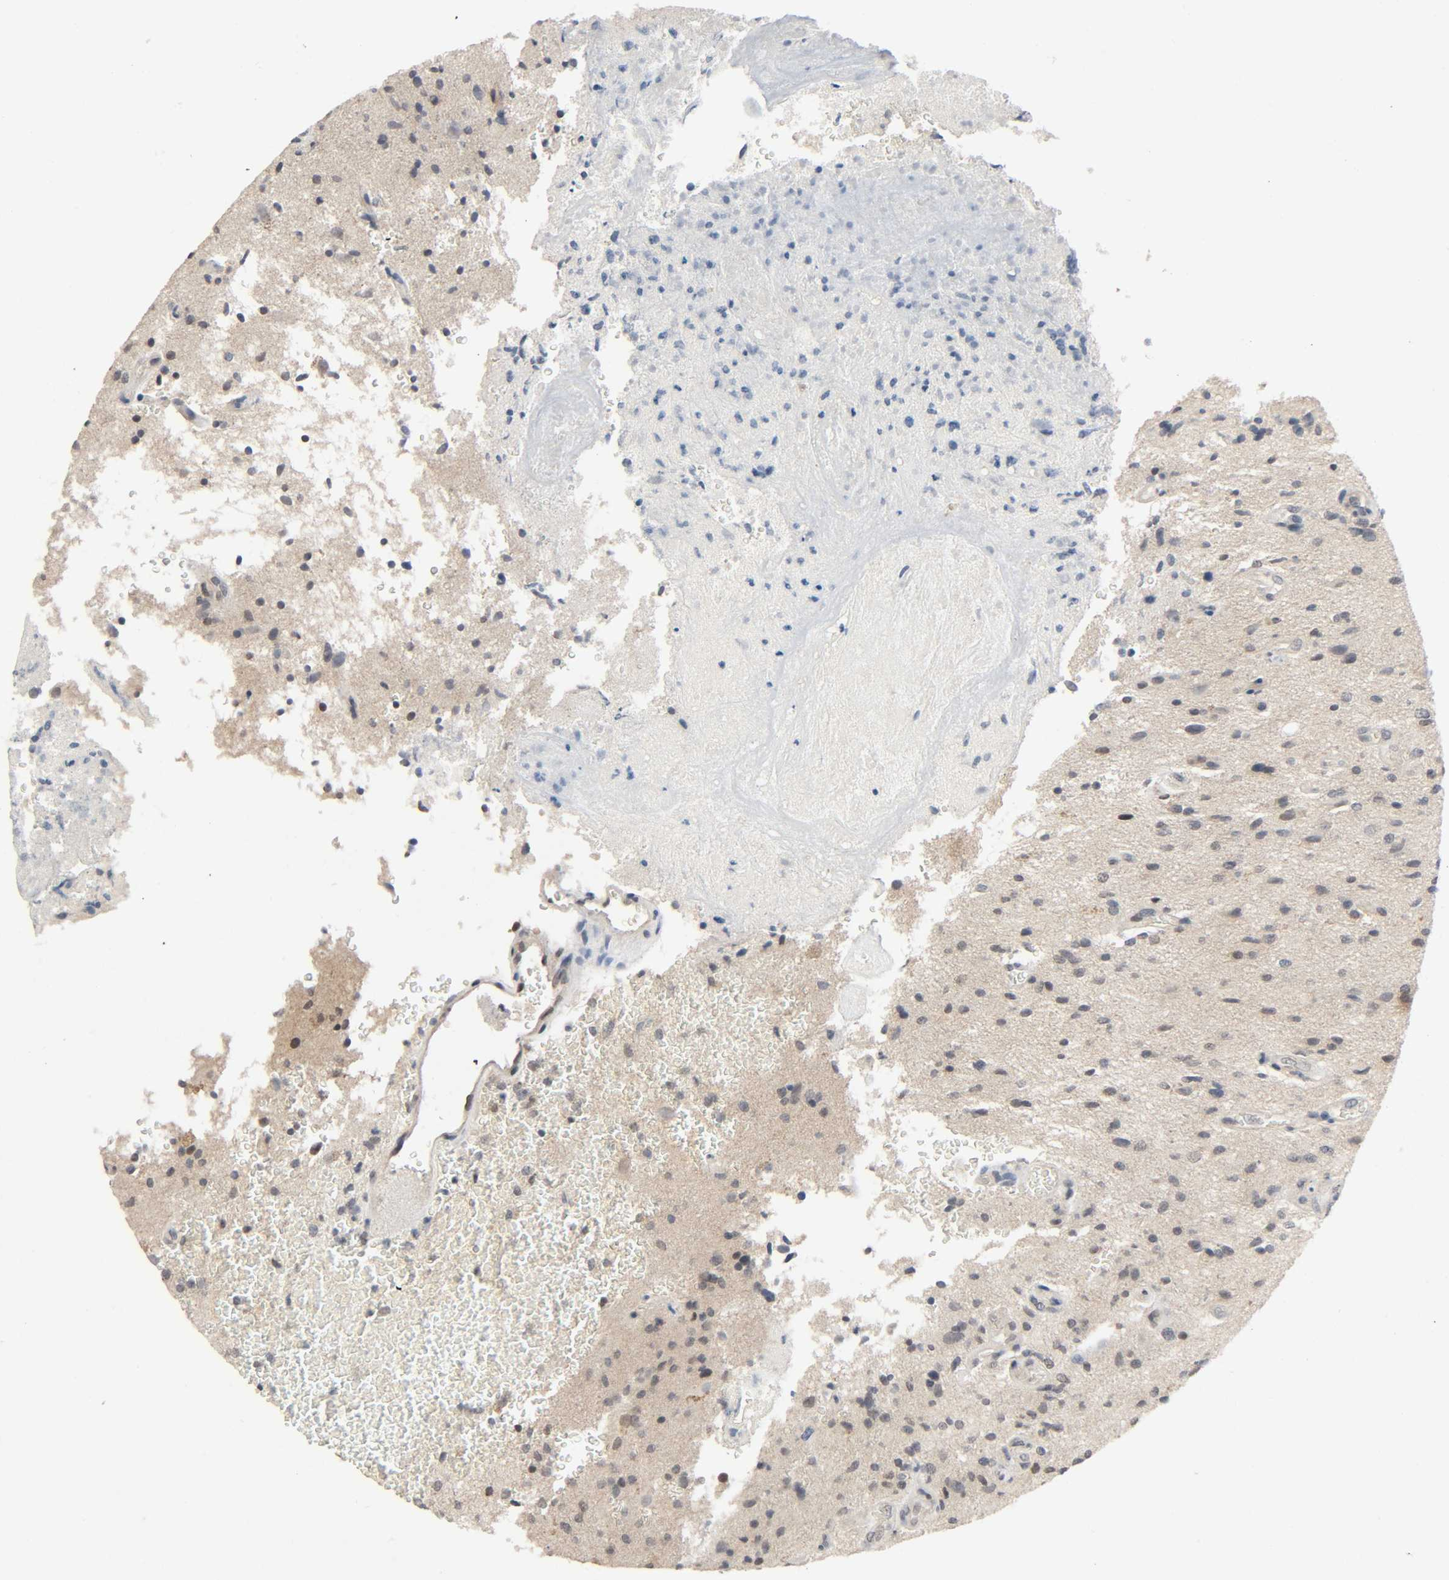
{"staining": {"intensity": "moderate", "quantity": "<25%", "location": "cytoplasmic/membranous,nuclear"}, "tissue": "glioma", "cell_type": "Tumor cells", "image_type": "cancer", "snomed": [{"axis": "morphology", "description": "Normal tissue, NOS"}, {"axis": "morphology", "description": "Glioma, malignant, High grade"}, {"axis": "topography", "description": "Cerebral cortex"}], "caption": "Glioma stained with immunohistochemistry displays moderate cytoplasmic/membranous and nuclear positivity in about <25% of tumor cells. (DAB = brown stain, brightfield microscopy at high magnification).", "gene": "MAPKAPK5", "patient": {"sex": "male", "age": 75}}